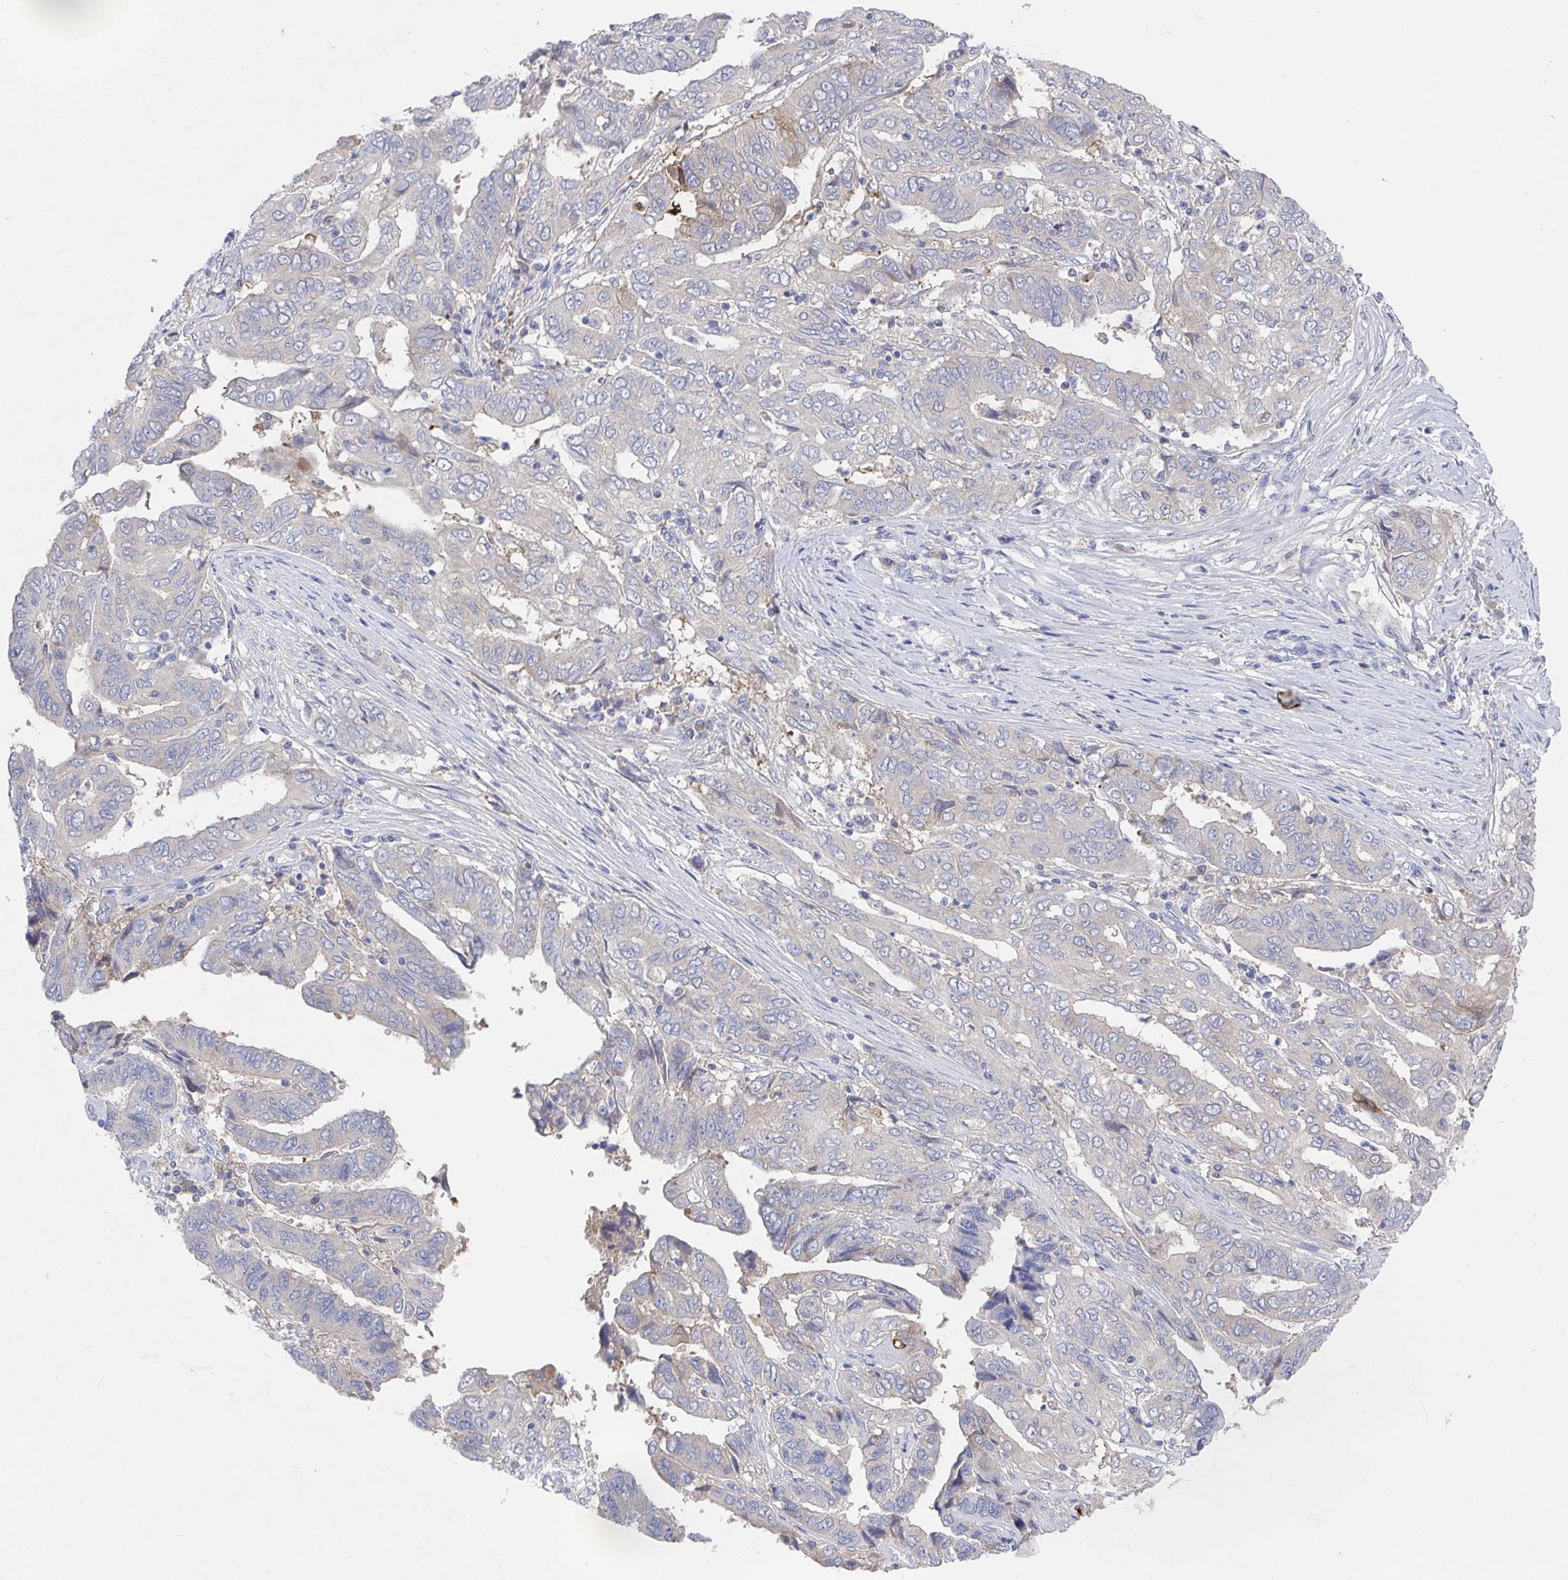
{"staining": {"intensity": "negative", "quantity": "none", "location": "none"}, "tissue": "ovarian cancer", "cell_type": "Tumor cells", "image_type": "cancer", "snomed": [{"axis": "morphology", "description": "Cystadenocarcinoma, serous, NOS"}, {"axis": "topography", "description": "Ovary"}], "caption": "The immunohistochemistry (IHC) photomicrograph has no significant positivity in tumor cells of ovarian cancer tissue.", "gene": "GPR148", "patient": {"sex": "female", "age": 79}}